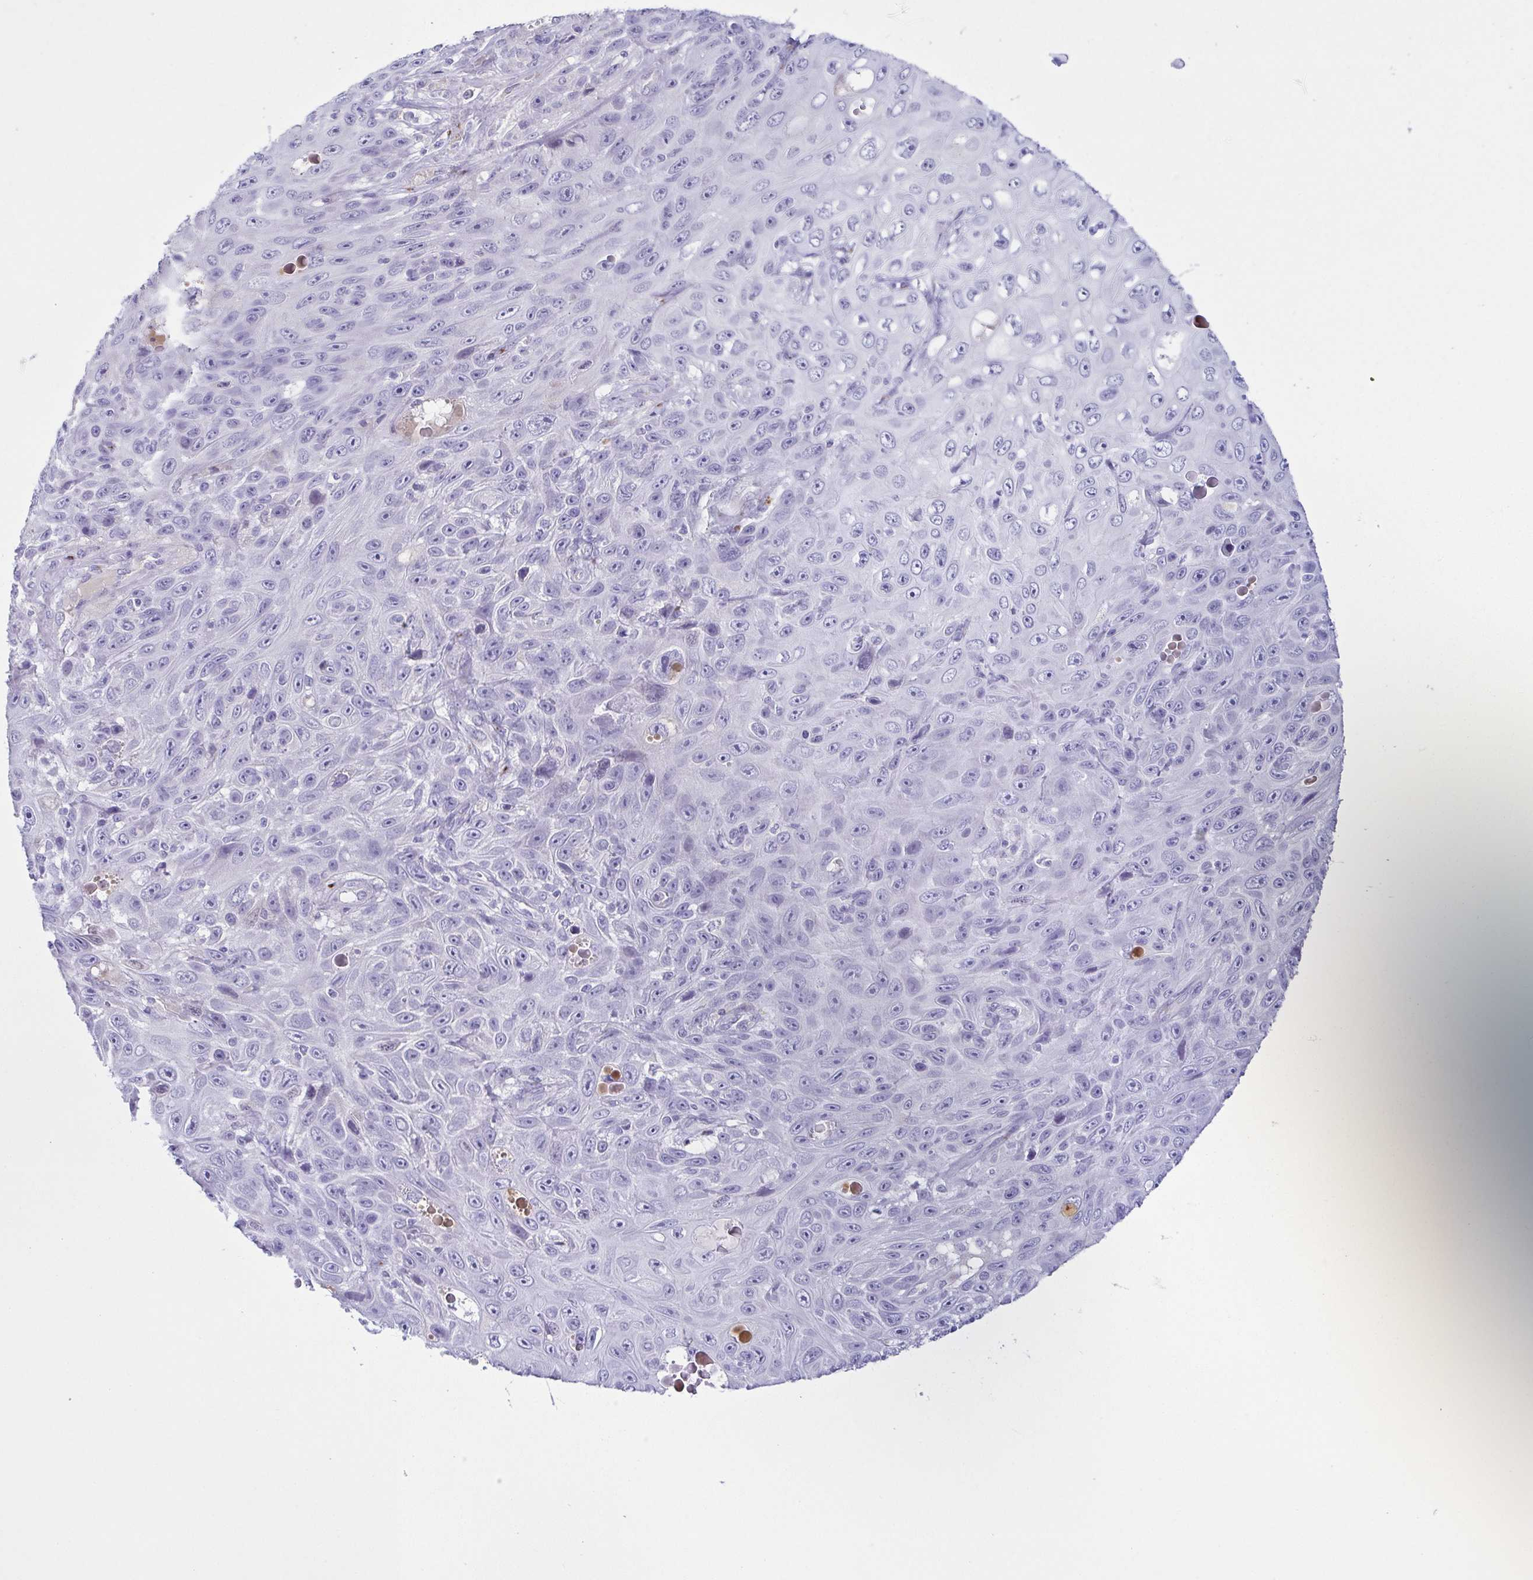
{"staining": {"intensity": "negative", "quantity": "none", "location": "none"}, "tissue": "skin cancer", "cell_type": "Tumor cells", "image_type": "cancer", "snomed": [{"axis": "morphology", "description": "Squamous cell carcinoma, NOS"}, {"axis": "topography", "description": "Skin"}], "caption": "The histopathology image demonstrates no staining of tumor cells in skin cancer.", "gene": "LDLRAD1", "patient": {"sex": "male", "age": 82}}